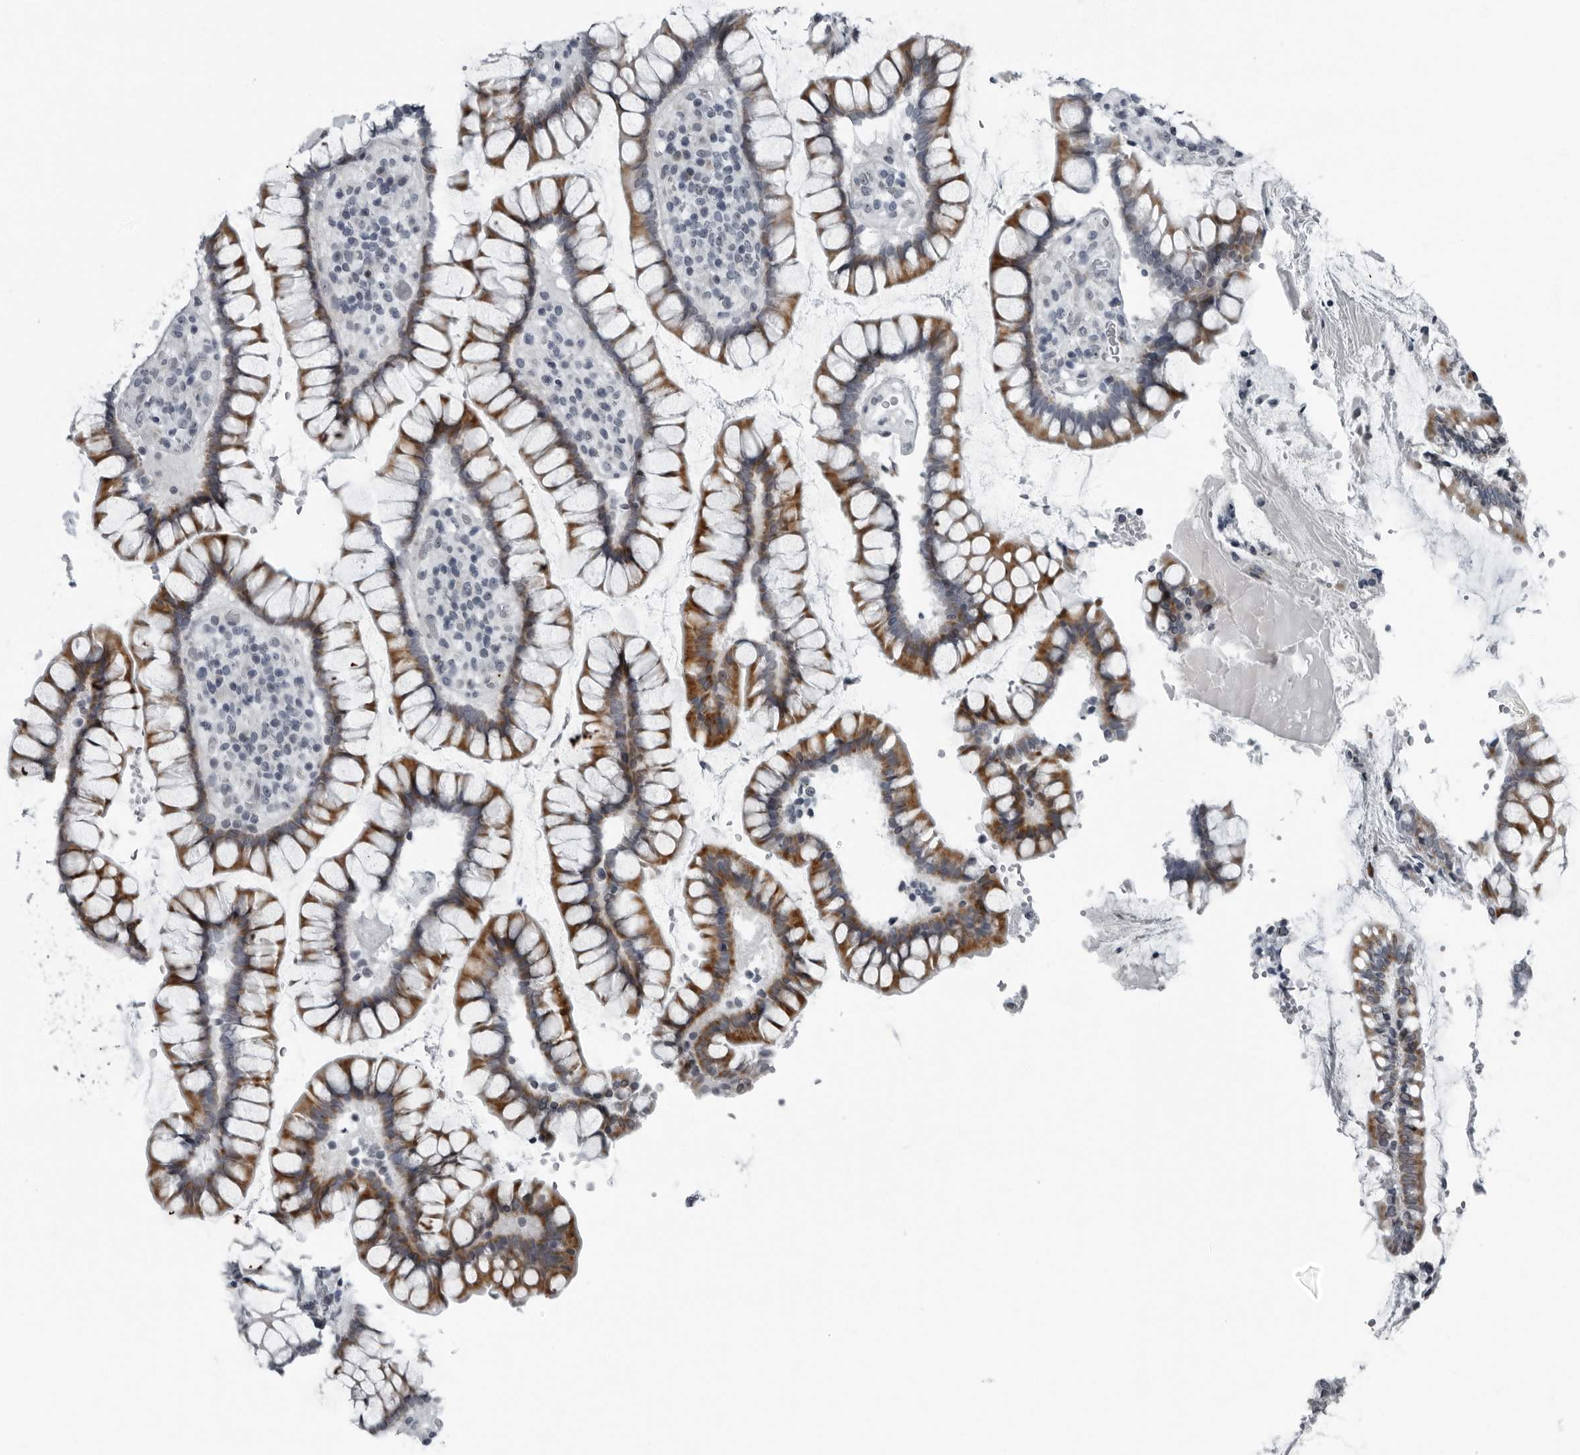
{"staining": {"intensity": "negative", "quantity": "none", "location": "none"}, "tissue": "colon", "cell_type": "Endothelial cells", "image_type": "normal", "snomed": [{"axis": "morphology", "description": "Normal tissue, NOS"}, {"axis": "topography", "description": "Colon"}], "caption": "A photomicrograph of colon stained for a protein exhibits no brown staining in endothelial cells.", "gene": "PDCD11", "patient": {"sex": "female", "age": 79}}